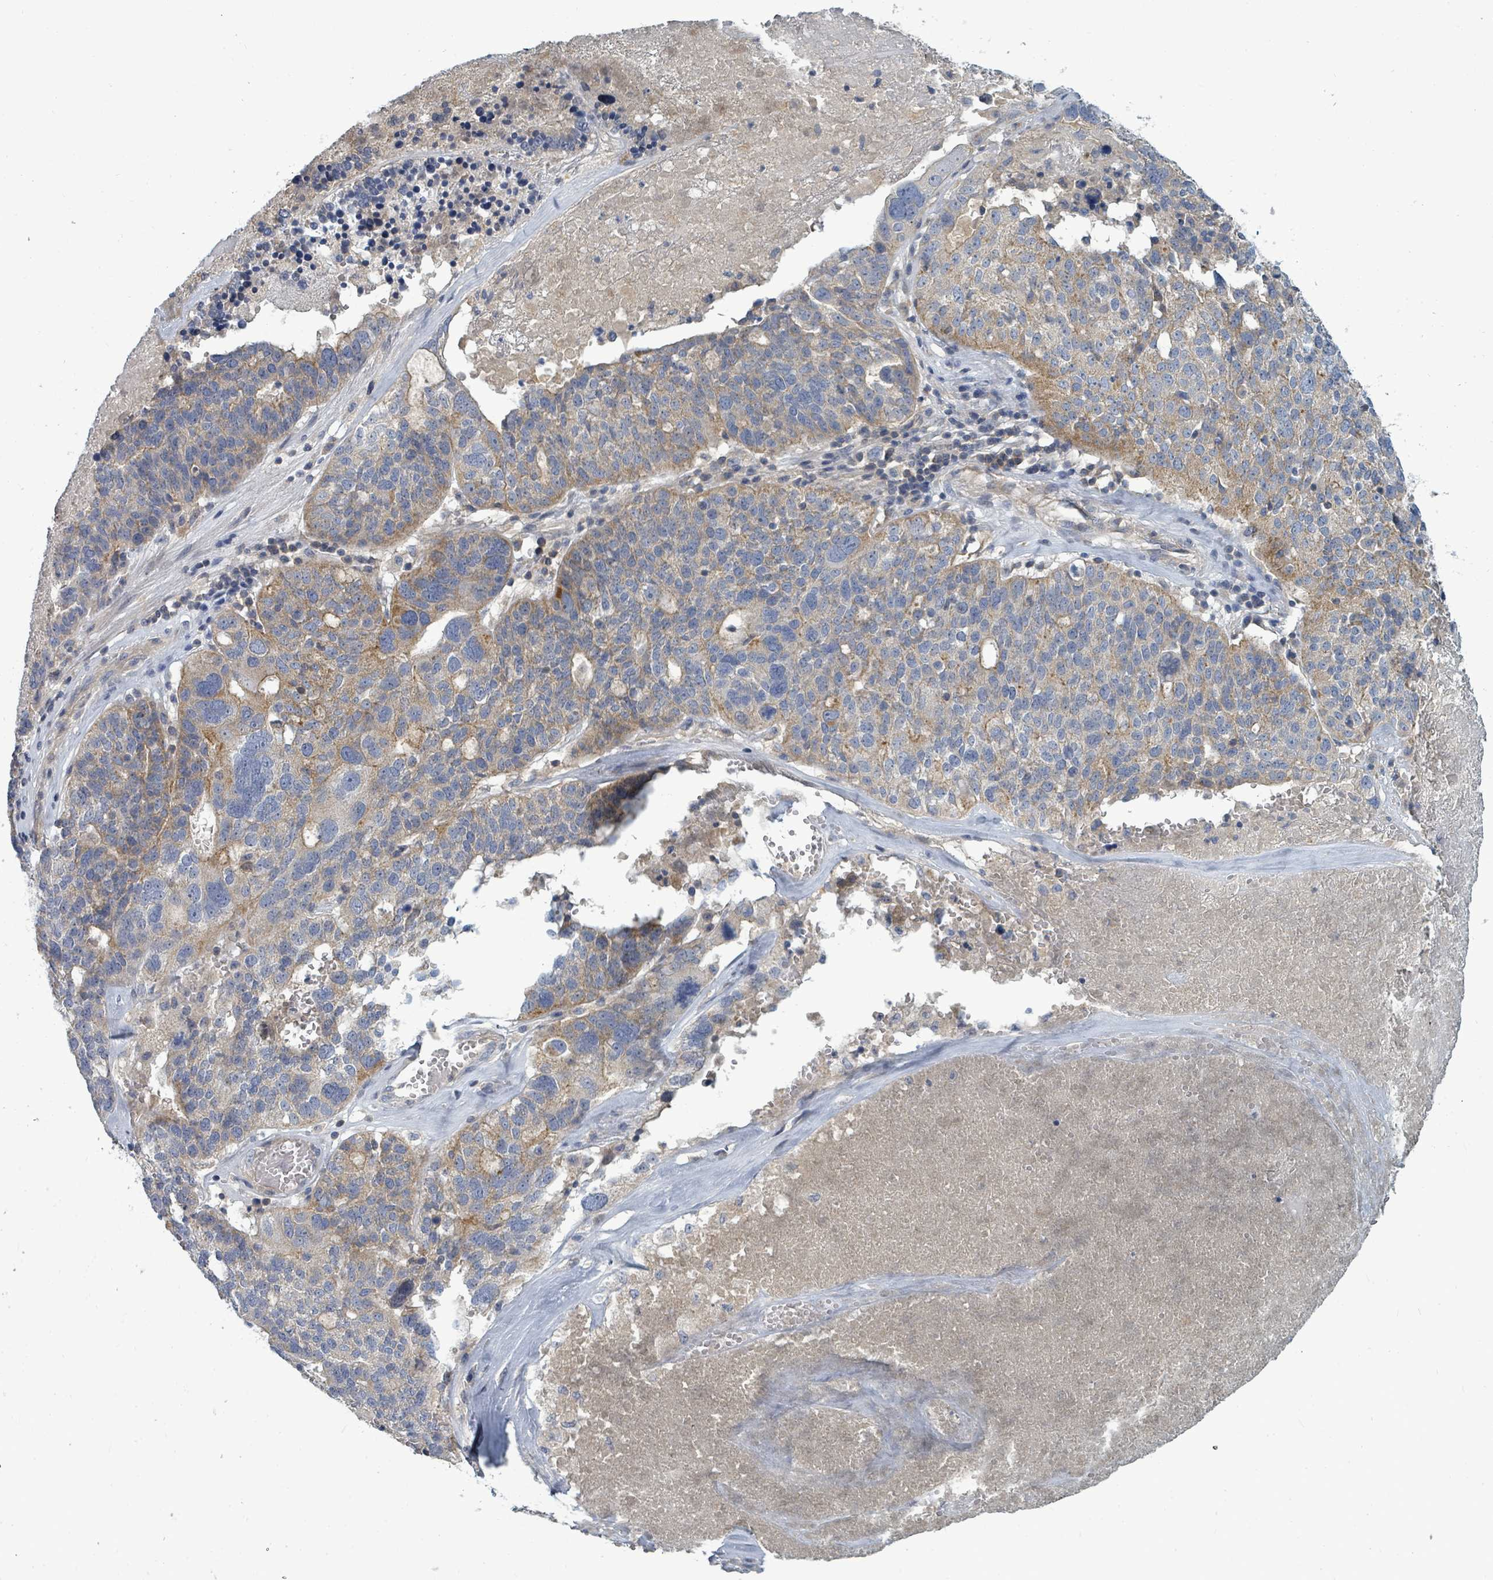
{"staining": {"intensity": "moderate", "quantity": "<25%", "location": "cytoplasmic/membranous"}, "tissue": "ovarian cancer", "cell_type": "Tumor cells", "image_type": "cancer", "snomed": [{"axis": "morphology", "description": "Cystadenocarcinoma, serous, NOS"}, {"axis": "topography", "description": "Ovary"}], "caption": "A brown stain labels moderate cytoplasmic/membranous positivity of a protein in ovarian cancer (serous cystadenocarcinoma) tumor cells. The protein of interest is shown in brown color, while the nuclei are stained blue.", "gene": "SLC25A23", "patient": {"sex": "female", "age": 59}}